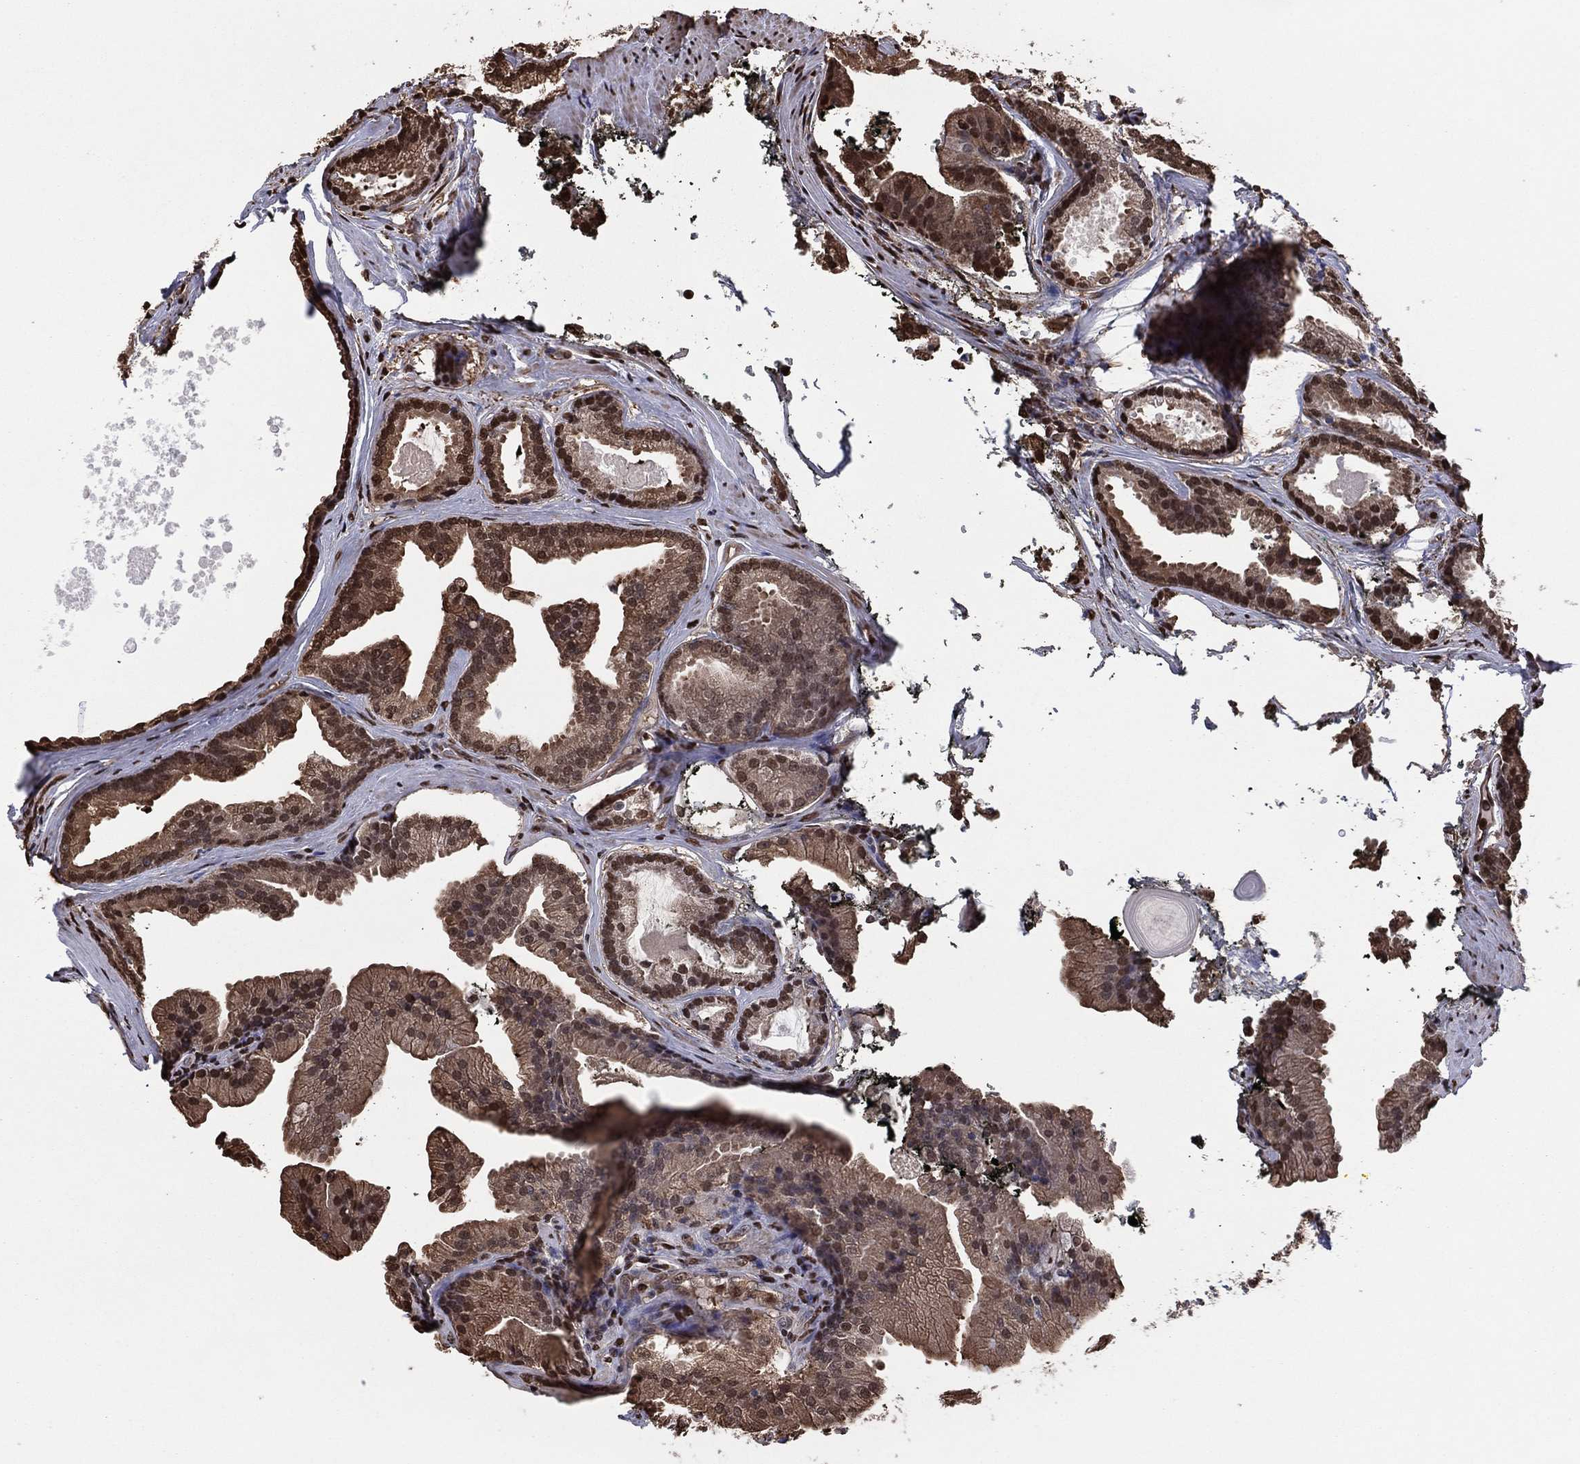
{"staining": {"intensity": "moderate", "quantity": ">75%", "location": "cytoplasmic/membranous,nuclear"}, "tissue": "prostate cancer", "cell_type": "Tumor cells", "image_type": "cancer", "snomed": [{"axis": "morphology", "description": "Adenocarcinoma, NOS"}, {"axis": "morphology", "description": "Adenocarcinoma, High grade"}, {"axis": "topography", "description": "Prostate"}], "caption": "Prostate cancer stained for a protein exhibits moderate cytoplasmic/membranous and nuclear positivity in tumor cells.", "gene": "GAPDH", "patient": {"sex": "male", "age": 64}}